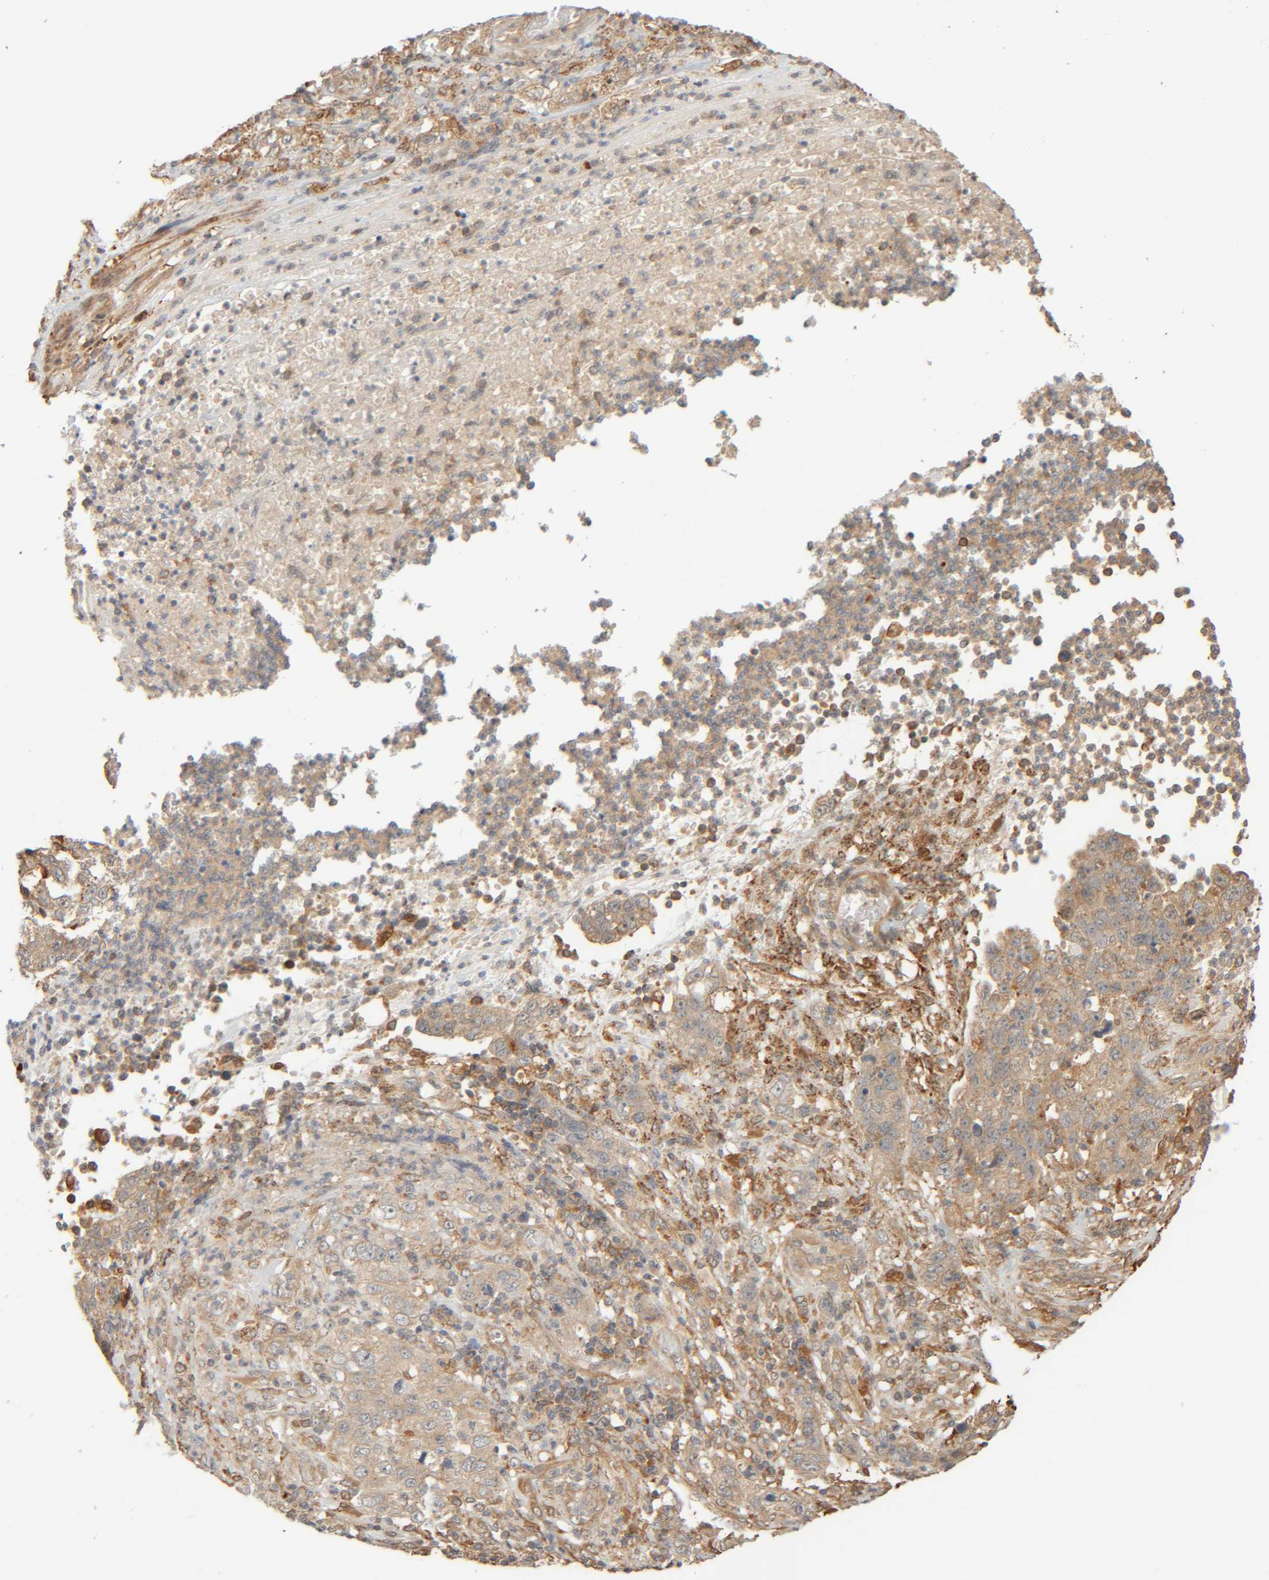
{"staining": {"intensity": "weak", "quantity": "<25%", "location": "cytoplasmic/membranous"}, "tissue": "stomach cancer", "cell_type": "Tumor cells", "image_type": "cancer", "snomed": [{"axis": "morphology", "description": "Adenocarcinoma, NOS"}, {"axis": "topography", "description": "Stomach"}], "caption": "Stomach adenocarcinoma was stained to show a protein in brown. There is no significant expression in tumor cells. (Brightfield microscopy of DAB immunohistochemistry at high magnification).", "gene": "TMEM192", "patient": {"sex": "male", "age": 48}}